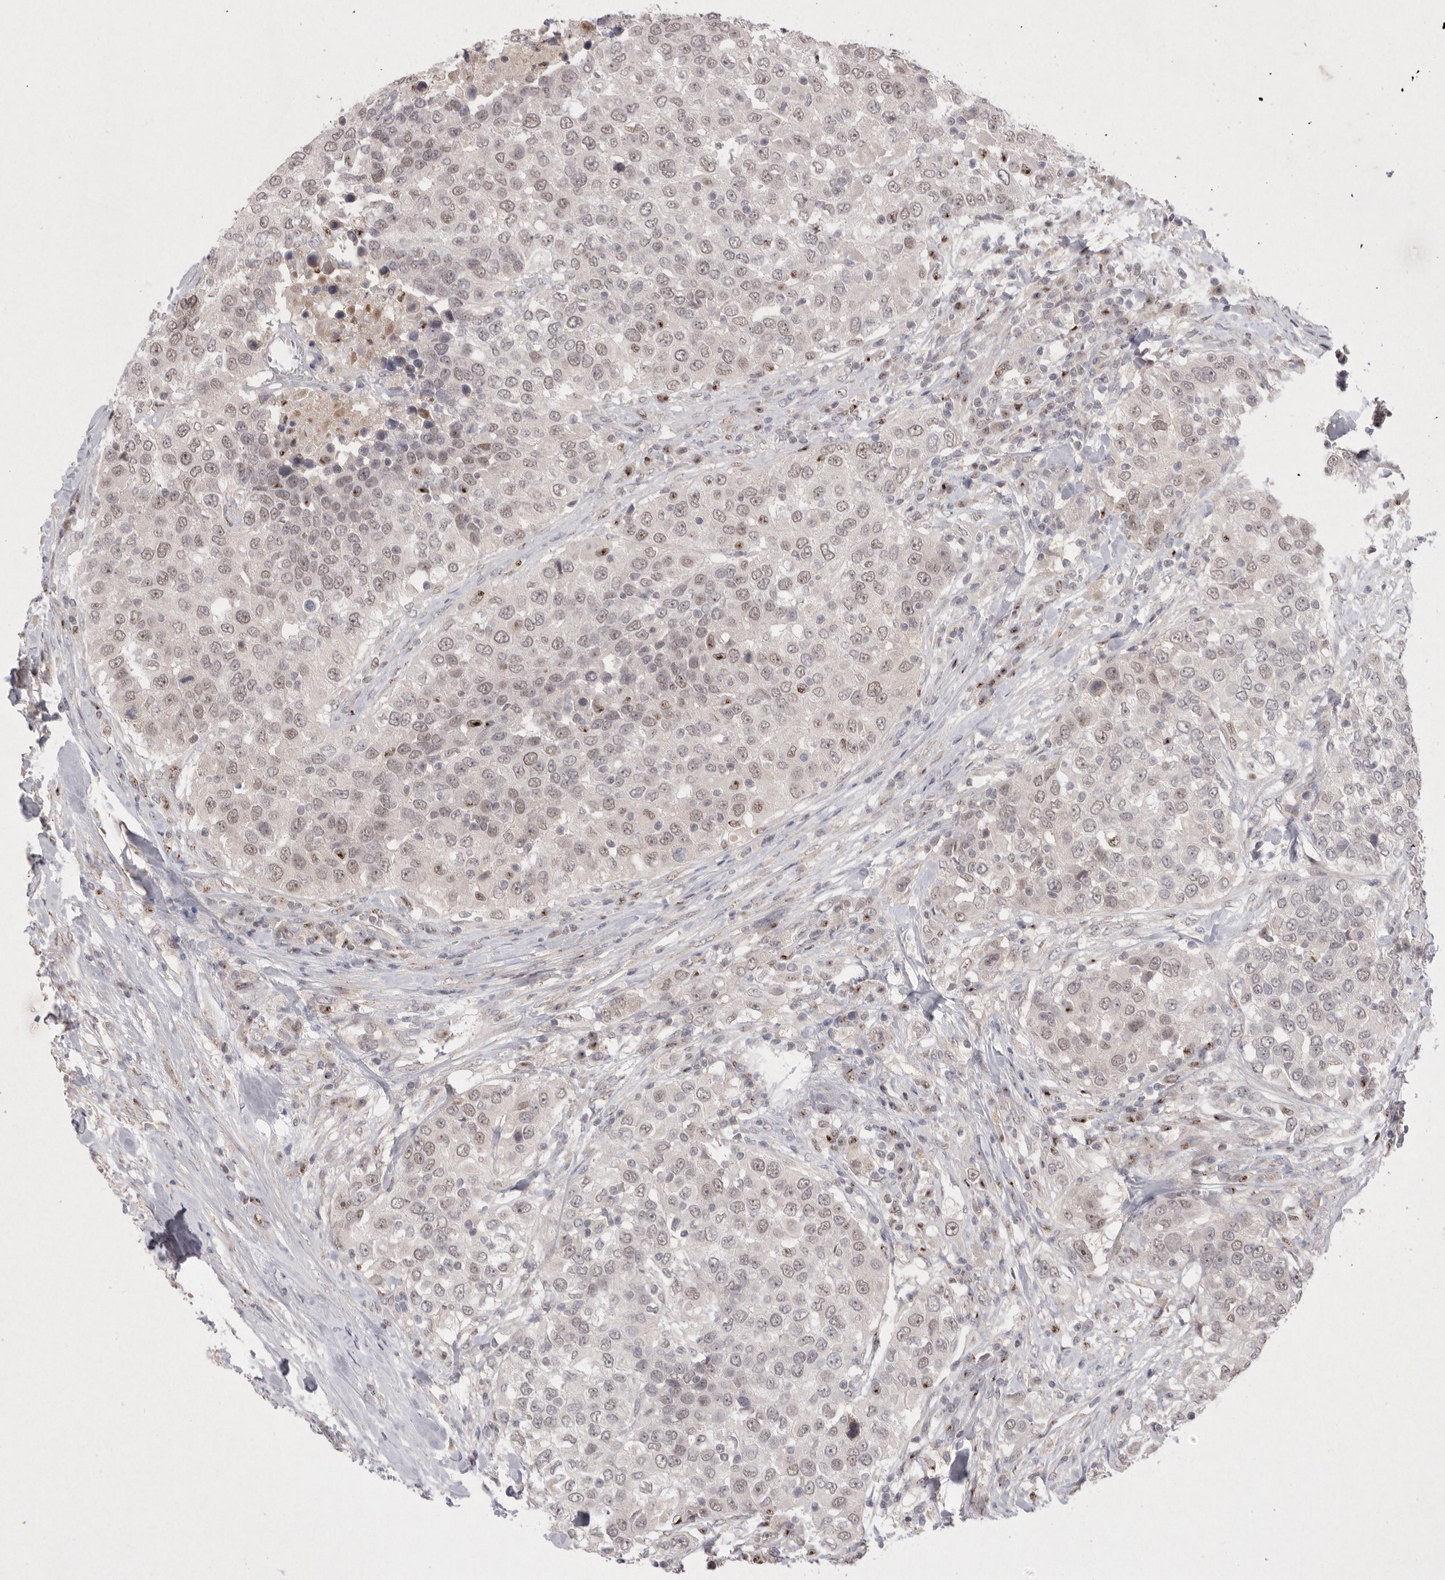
{"staining": {"intensity": "weak", "quantity": "25%-75%", "location": "nuclear"}, "tissue": "urothelial cancer", "cell_type": "Tumor cells", "image_type": "cancer", "snomed": [{"axis": "morphology", "description": "Urothelial carcinoma, High grade"}, {"axis": "topography", "description": "Urinary bladder"}], "caption": "A high-resolution image shows immunohistochemistry (IHC) staining of urothelial carcinoma (high-grade), which displays weak nuclear staining in about 25%-75% of tumor cells. (DAB (3,3'-diaminobenzidine) IHC with brightfield microscopy, high magnification).", "gene": "HUS1", "patient": {"sex": "female", "age": 80}}